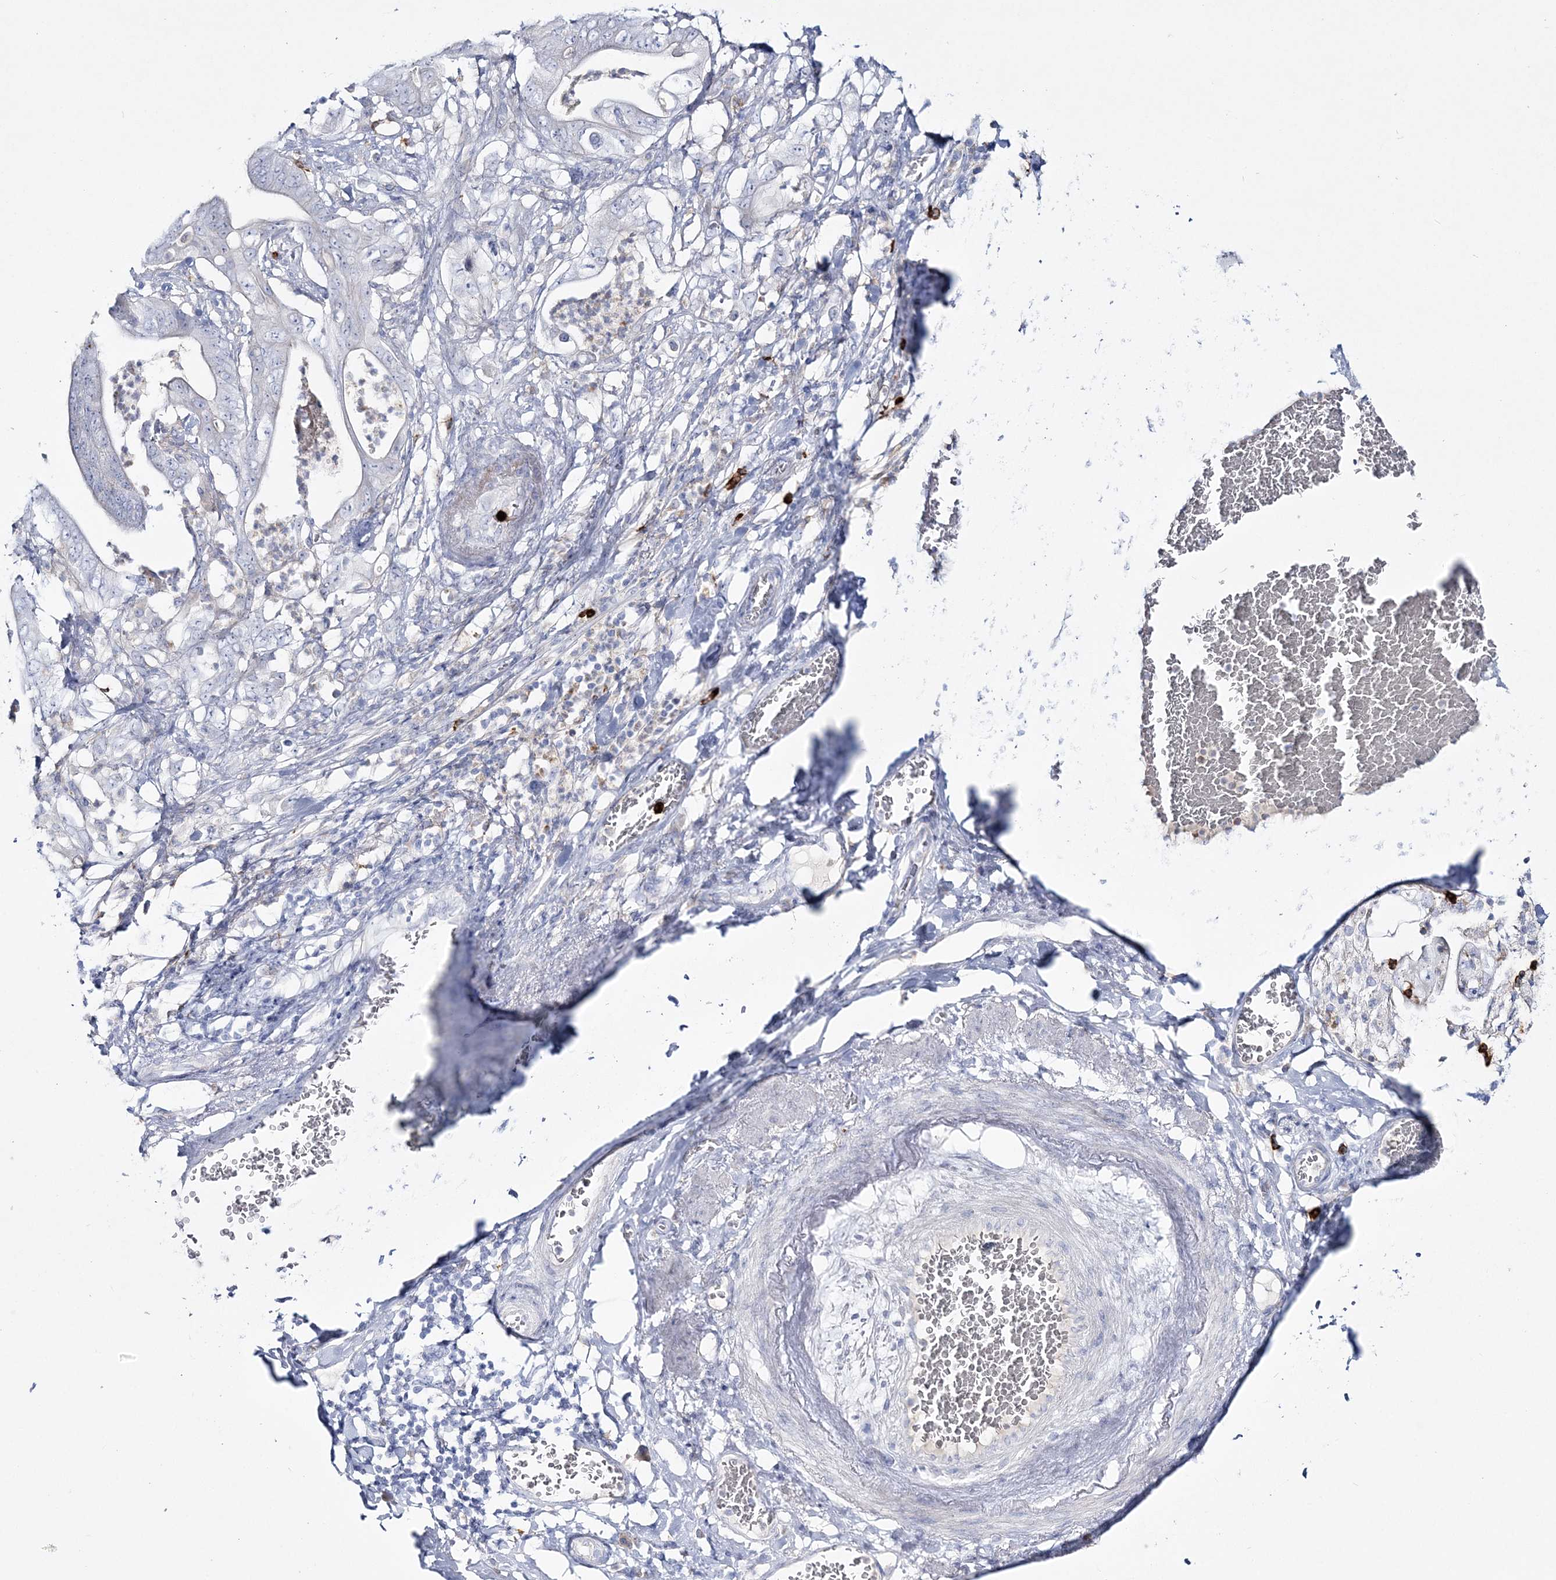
{"staining": {"intensity": "negative", "quantity": "none", "location": "none"}, "tissue": "stomach cancer", "cell_type": "Tumor cells", "image_type": "cancer", "snomed": [{"axis": "morphology", "description": "Adenocarcinoma, NOS"}, {"axis": "topography", "description": "Stomach"}], "caption": "The immunohistochemistry image has no significant staining in tumor cells of adenocarcinoma (stomach) tissue. The staining is performed using DAB brown chromogen with nuclei counter-stained in using hematoxylin.", "gene": "WDSUB1", "patient": {"sex": "female", "age": 73}}